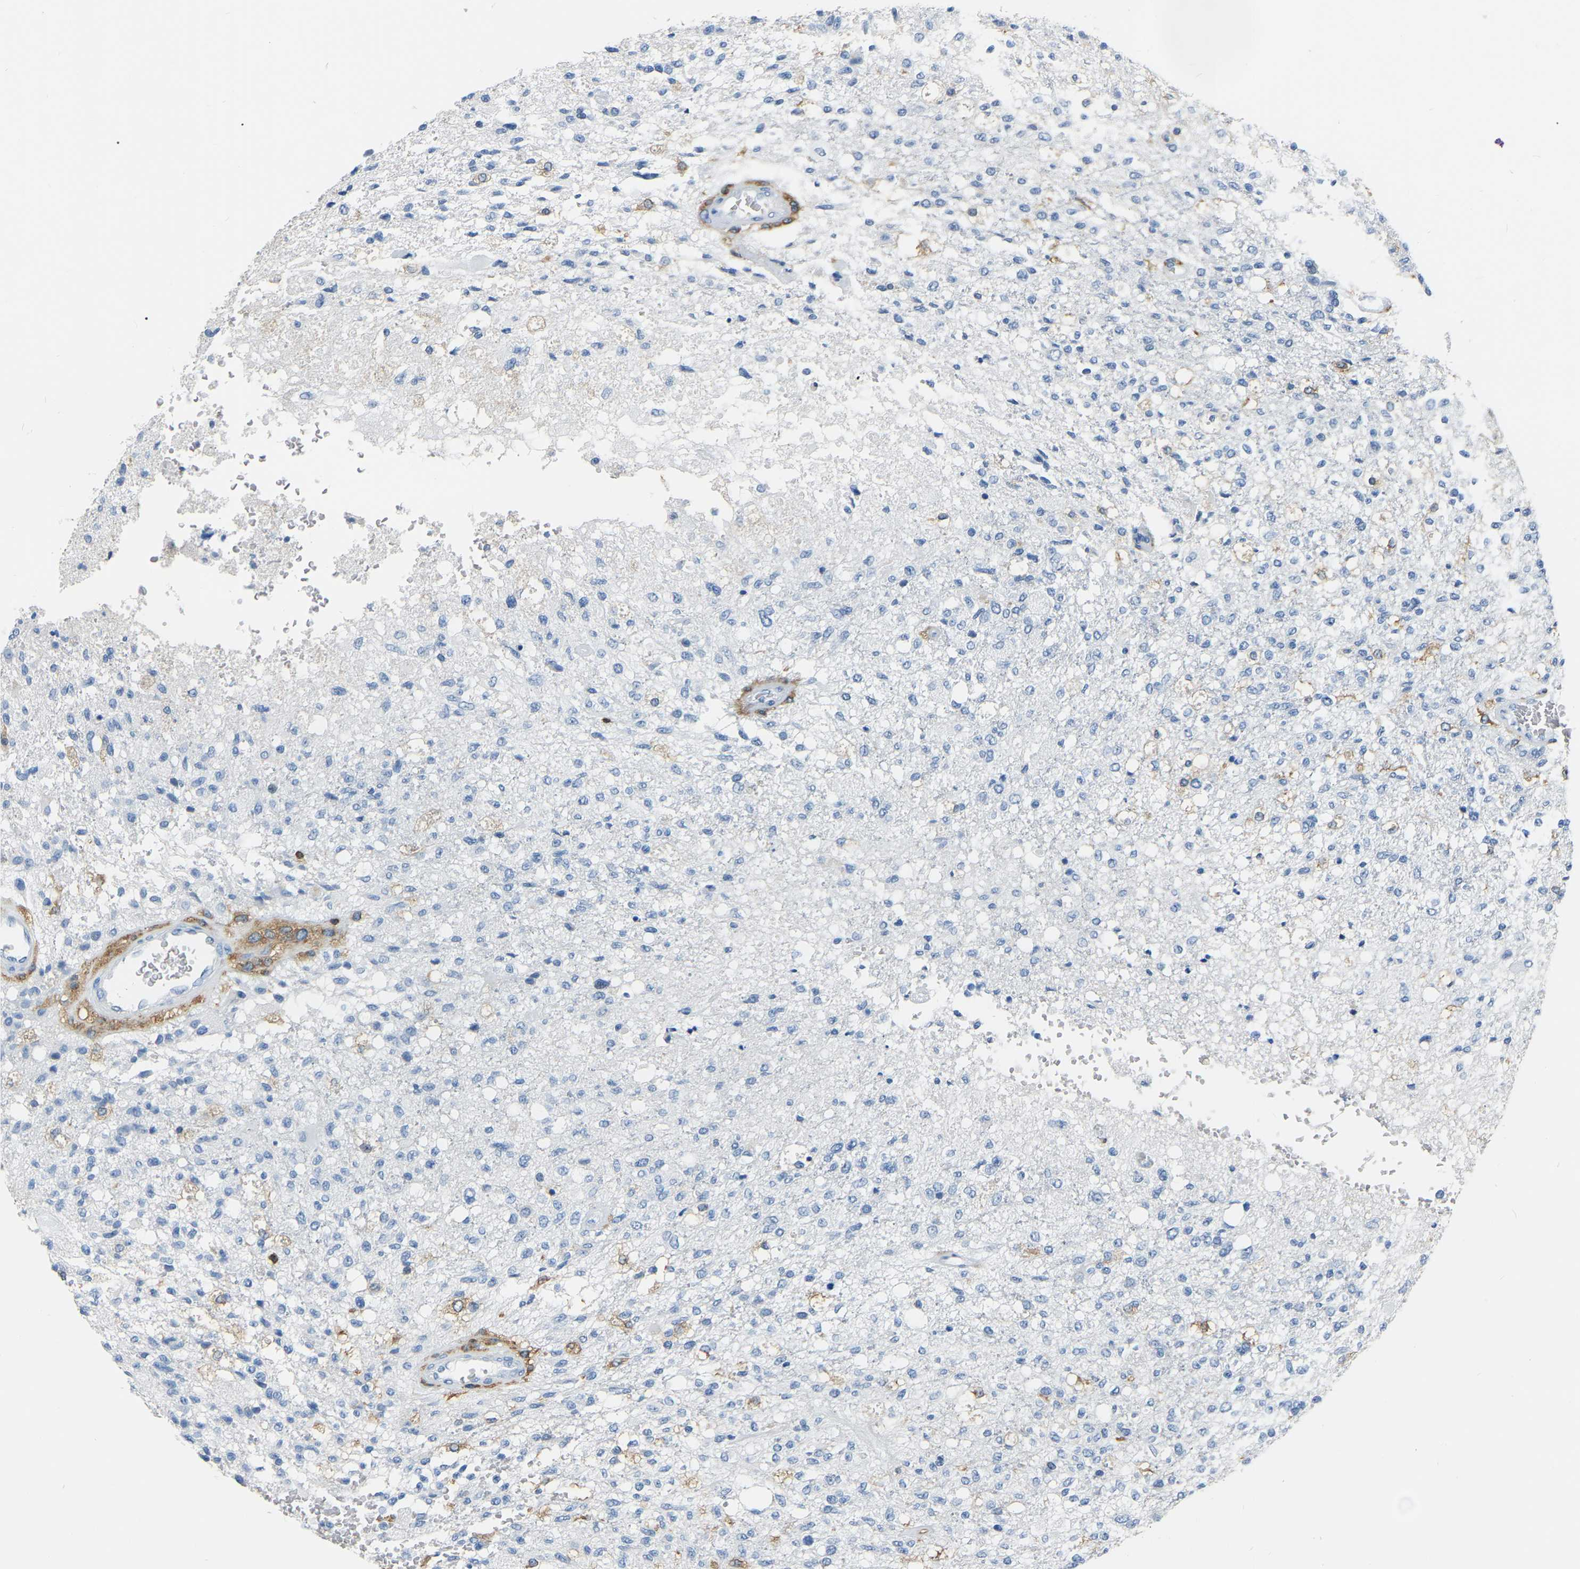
{"staining": {"intensity": "negative", "quantity": "none", "location": "none"}, "tissue": "glioma", "cell_type": "Tumor cells", "image_type": "cancer", "snomed": [{"axis": "morphology", "description": "Normal tissue, NOS"}, {"axis": "morphology", "description": "Glioma, malignant, High grade"}, {"axis": "topography", "description": "Cerebral cortex"}], "caption": "The photomicrograph displays no significant staining in tumor cells of malignant high-grade glioma.", "gene": "ARHGAP45", "patient": {"sex": "male", "age": 77}}